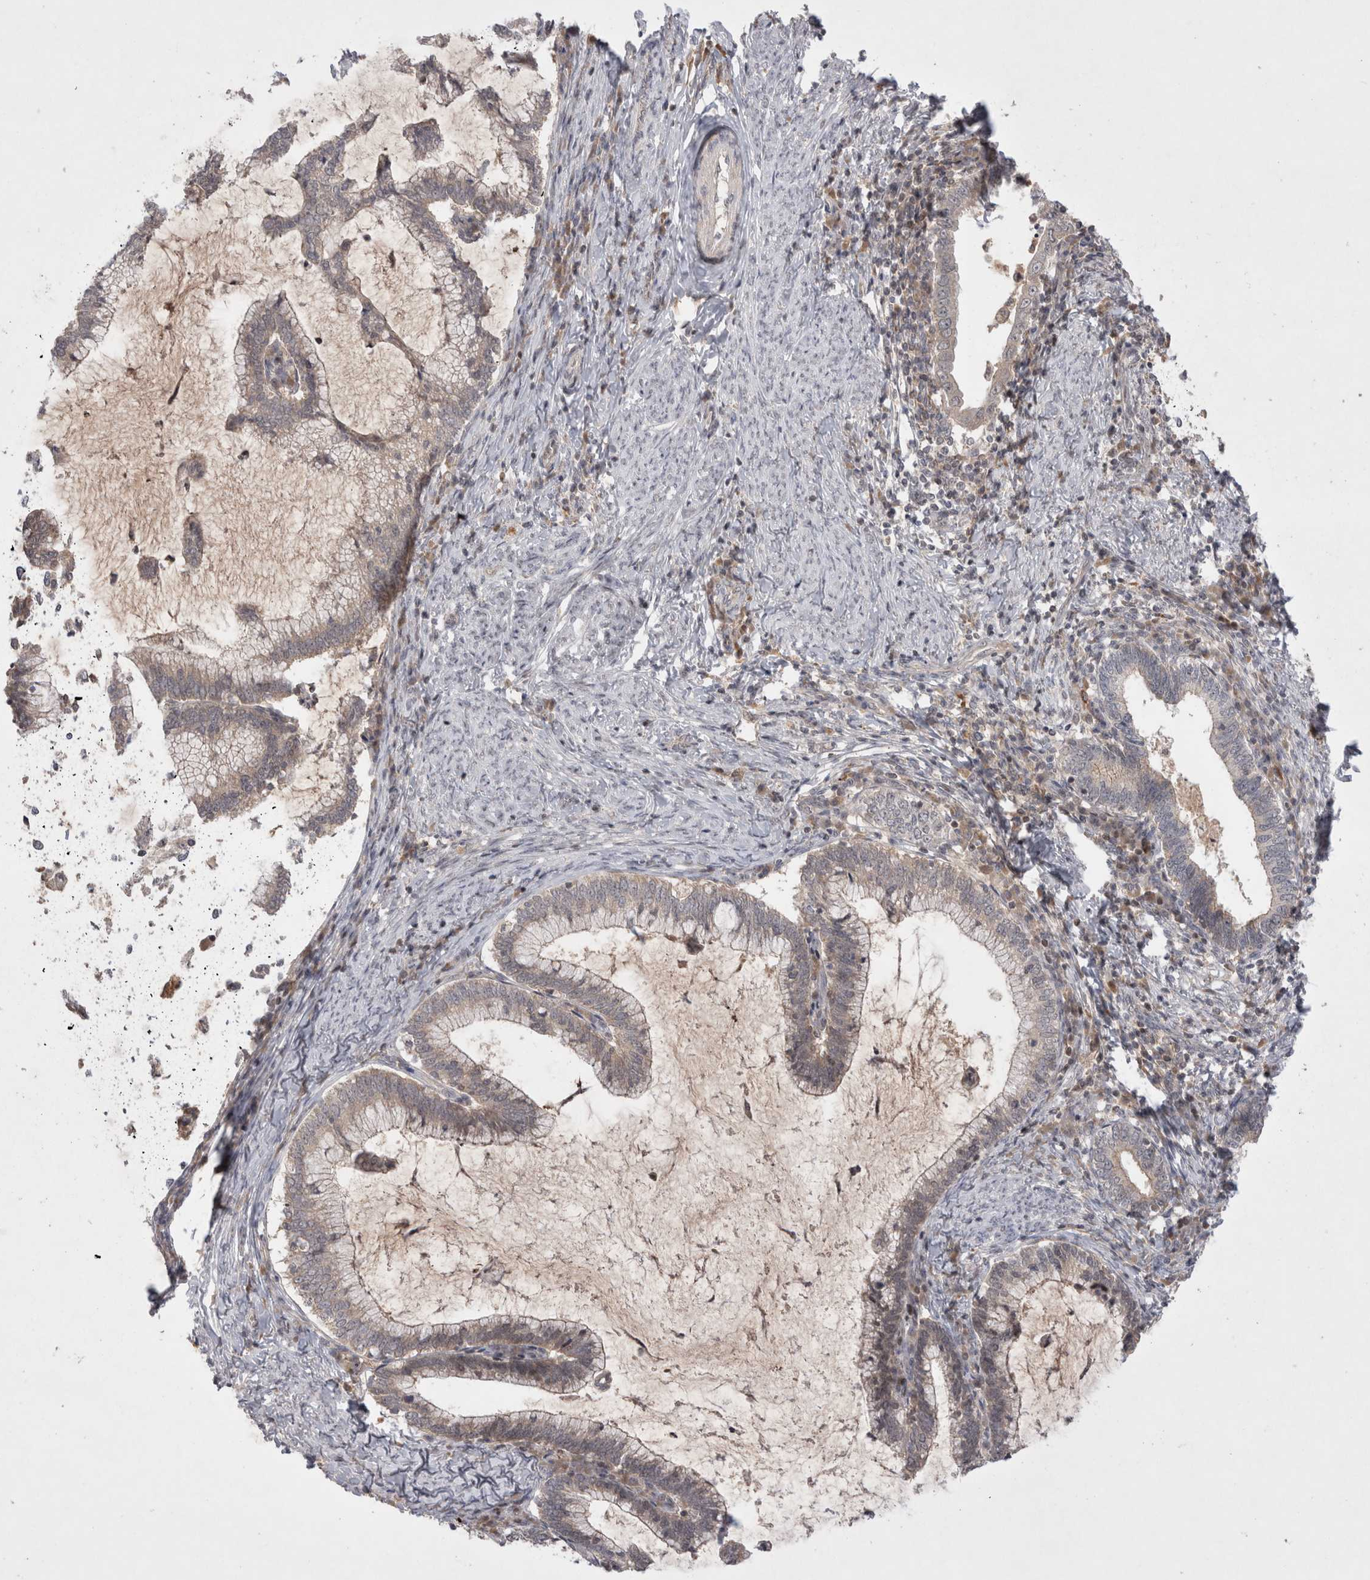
{"staining": {"intensity": "weak", "quantity": "25%-75%", "location": "cytoplasmic/membranous"}, "tissue": "cervical cancer", "cell_type": "Tumor cells", "image_type": "cancer", "snomed": [{"axis": "morphology", "description": "Adenocarcinoma, NOS"}, {"axis": "topography", "description": "Cervix"}], "caption": "Human cervical cancer stained for a protein (brown) reveals weak cytoplasmic/membranous positive staining in about 25%-75% of tumor cells.", "gene": "PLEKHM1", "patient": {"sex": "female", "age": 36}}